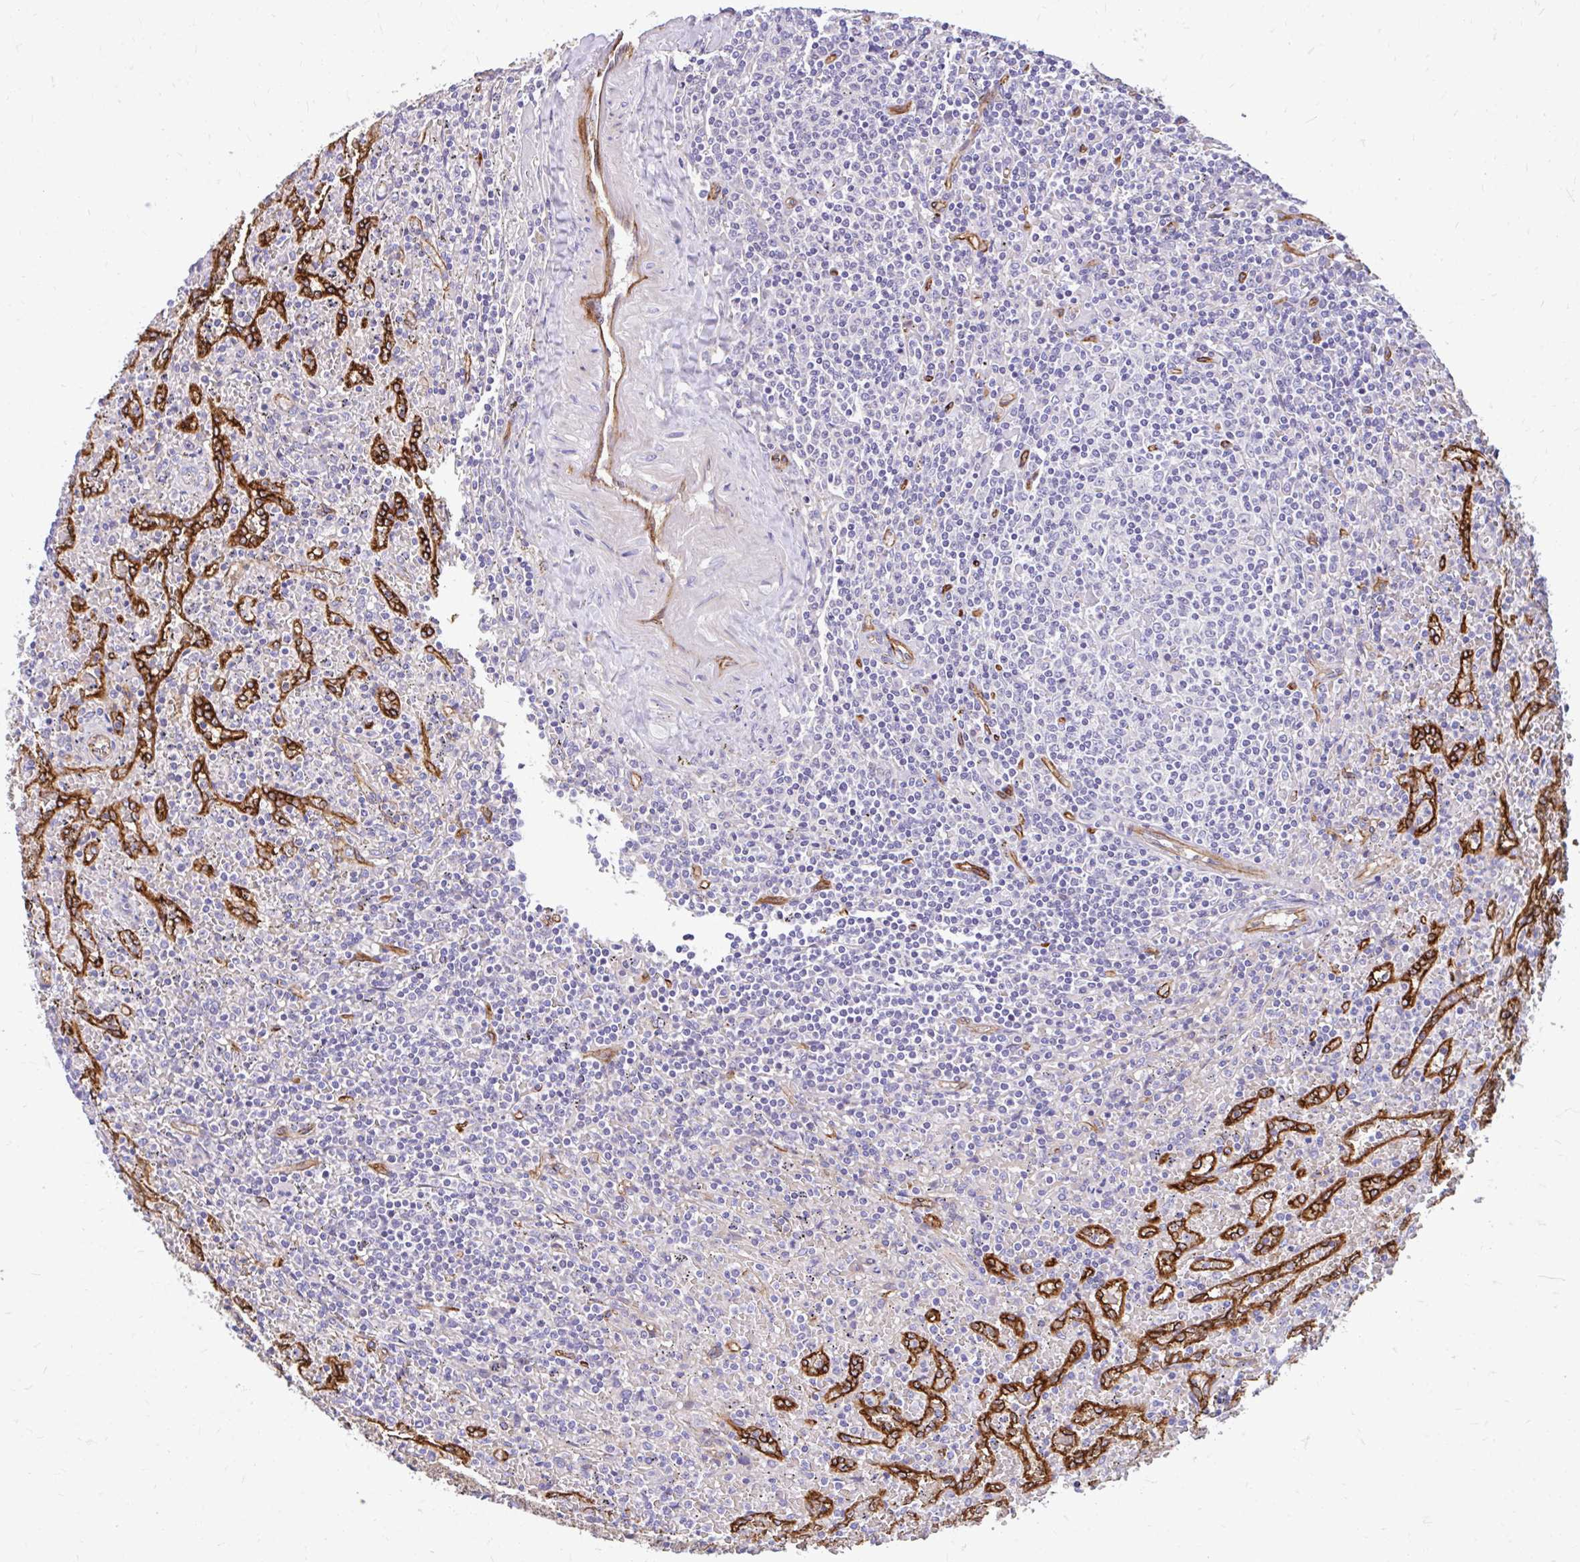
{"staining": {"intensity": "negative", "quantity": "none", "location": "none"}, "tissue": "lymphoma", "cell_type": "Tumor cells", "image_type": "cancer", "snomed": [{"axis": "morphology", "description": "Malignant lymphoma, non-Hodgkin's type, Low grade"}, {"axis": "topography", "description": "Spleen"}], "caption": "Image shows no significant protein positivity in tumor cells of lymphoma.", "gene": "ESPNL", "patient": {"sex": "female", "age": 64}}